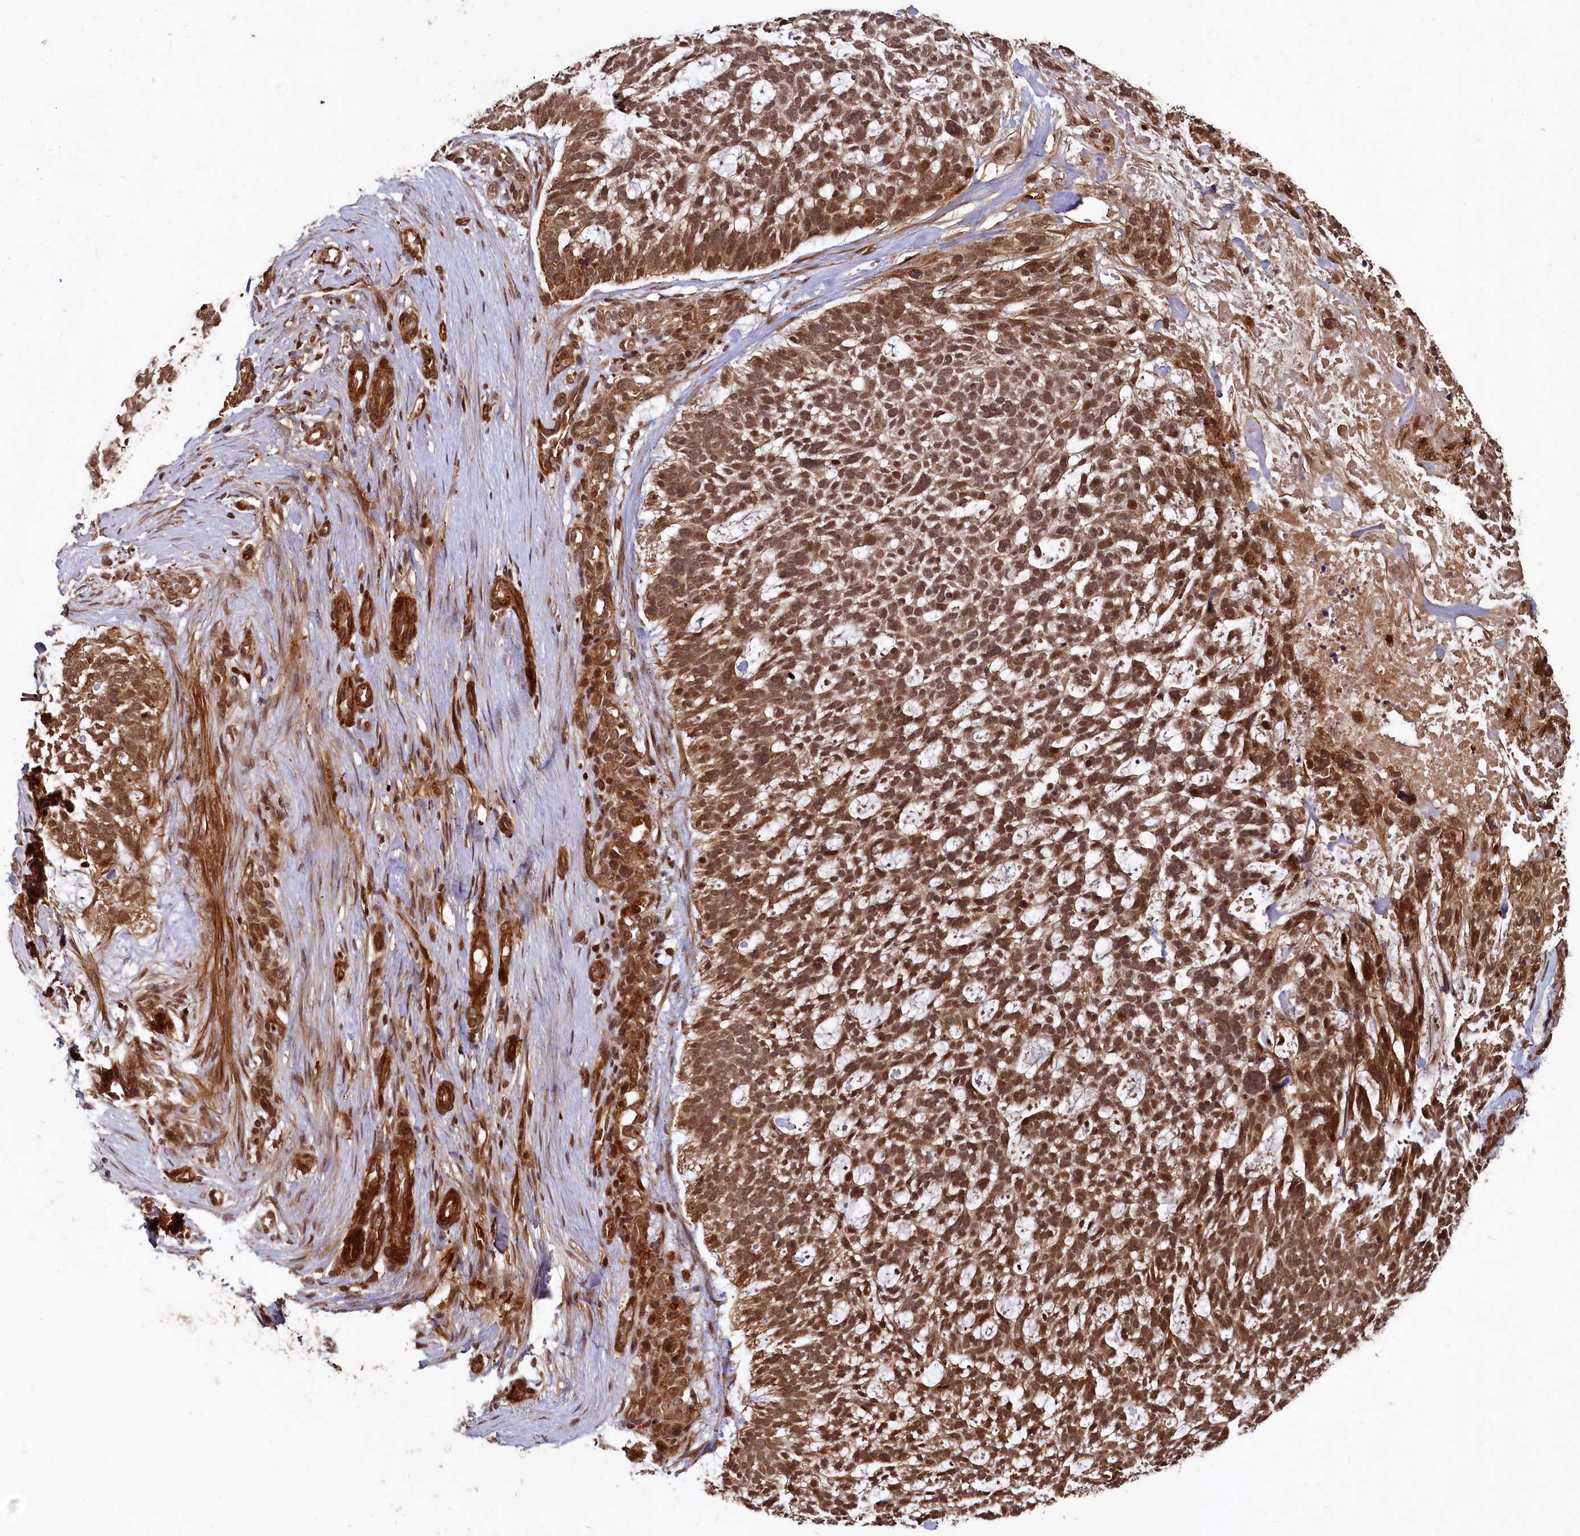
{"staining": {"intensity": "strong", "quantity": ">75%", "location": "cytoplasmic/membranous,nuclear"}, "tissue": "skin cancer", "cell_type": "Tumor cells", "image_type": "cancer", "snomed": [{"axis": "morphology", "description": "Basal cell carcinoma"}, {"axis": "topography", "description": "Skin"}], "caption": "Skin cancer stained with a protein marker reveals strong staining in tumor cells.", "gene": "TRIM23", "patient": {"sex": "male", "age": 88}}